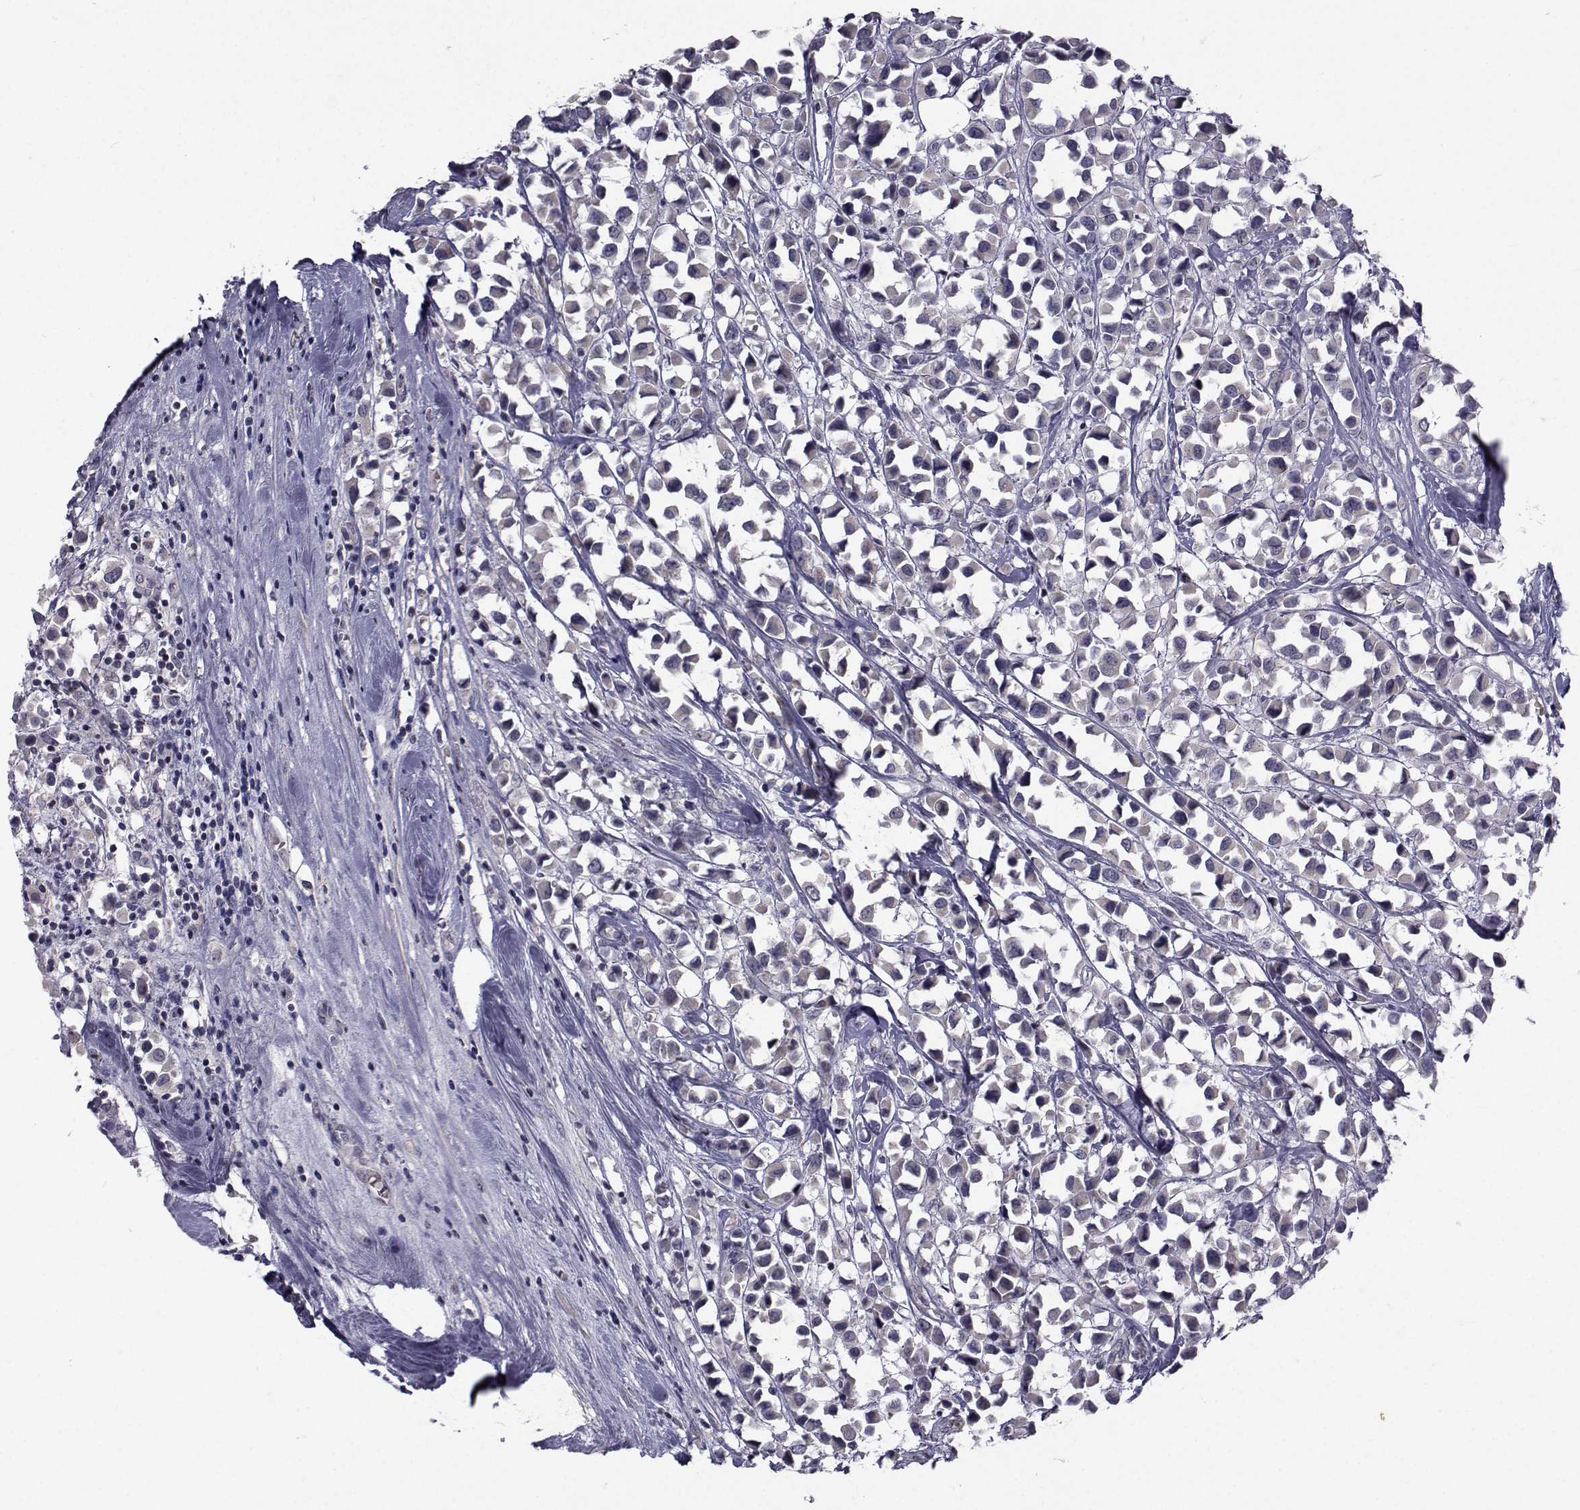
{"staining": {"intensity": "negative", "quantity": "none", "location": "none"}, "tissue": "breast cancer", "cell_type": "Tumor cells", "image_type": "cancer", "snomed": [{"axis": "morphology", "description": "Duct carcinoma"}, {"axis": "topography", "description": "Breast"}], "caption": "The histopathology image reveals no staining of tumor cells in breast cancer (invasive ductal carcinoma). Nuclei are stained in blue.", "gene": "FDXR", "patient": {"sex": "female", "age": 61}}